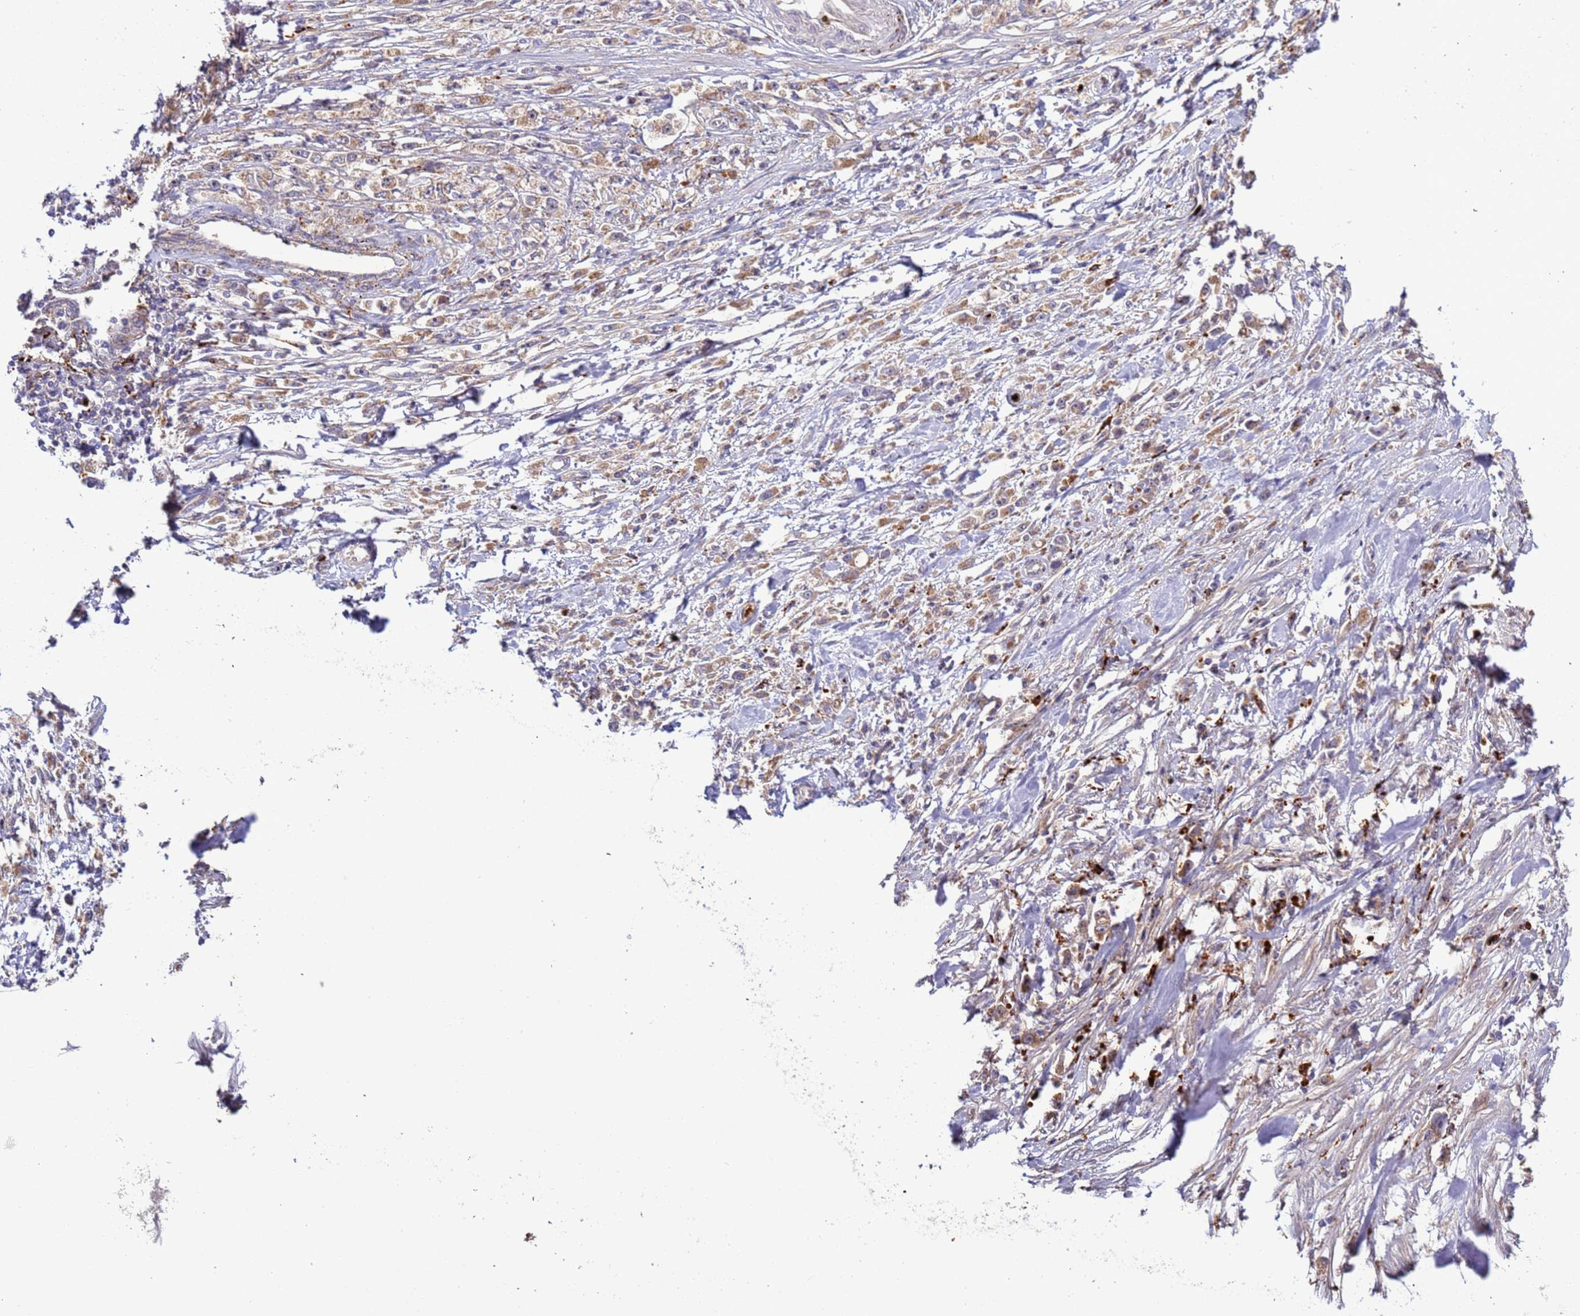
{"staining": {"intensity": "moderate", "quantity": ">75%", "location": "cytoplasmic/membranous"}, "tissue": "stomach cancer", "cell_type": "Tumor cells", "image_type": "cancer", "snomed": [{"axis": "morphology", "description": "Adenocarcinoma, NOS"}, {"axis": "topography", "description": "Stomach"}], "caption": "Stomach adenocarcinoma was stained to show a protein in brown. There is medium levels of moderate cytoplasmic/membranous expression in about >75% of tumor cells.", "gene": "VPS36", "patient": {"sex": "female", "age": 59}}